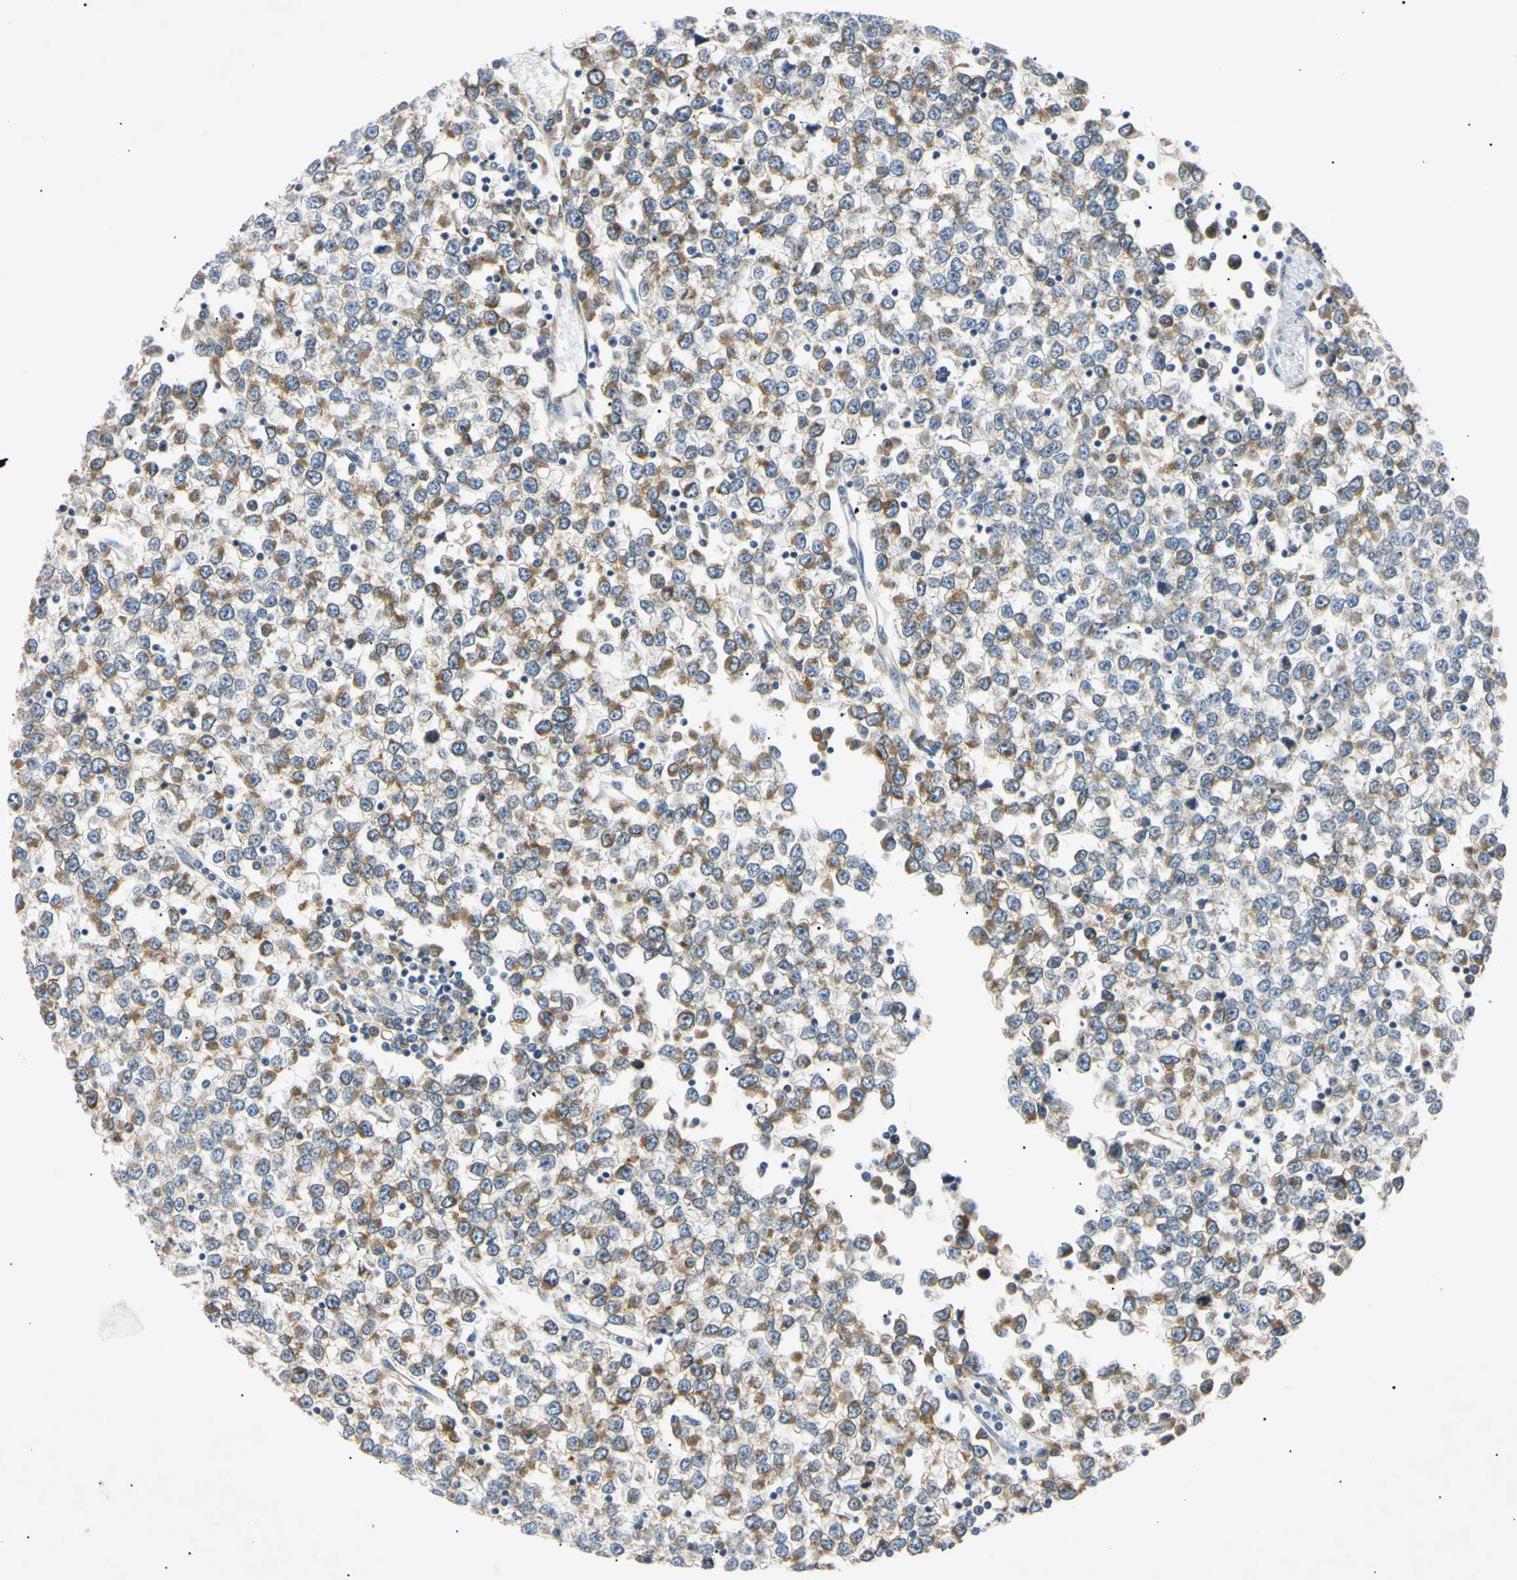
{"staining": {"intensity": "moderate", "quantity": ">75%", "location": "cytoplasmic/membranous"}, "tissue": "testis cancer", "cell_type": "Tumor cells", "image_type": "cancer", "snomed": [{"axis": "morphology", "description": "Seminoma, NOS"}, {"axis": "topography", "description": "Testis"}], "caption": "The image shows a brown stain indicating the presence of a protein in the cytoplasmic/membranous of tumor cells in testis seminoma. (Stains: DAB (3,3'-diaminobenzidine) in brown, nuclei in blue, Microscopy: brightfield microscopy at high magnification).", "gene": "DNAJB12", "patient": {"sex": "male", "age": 65}}